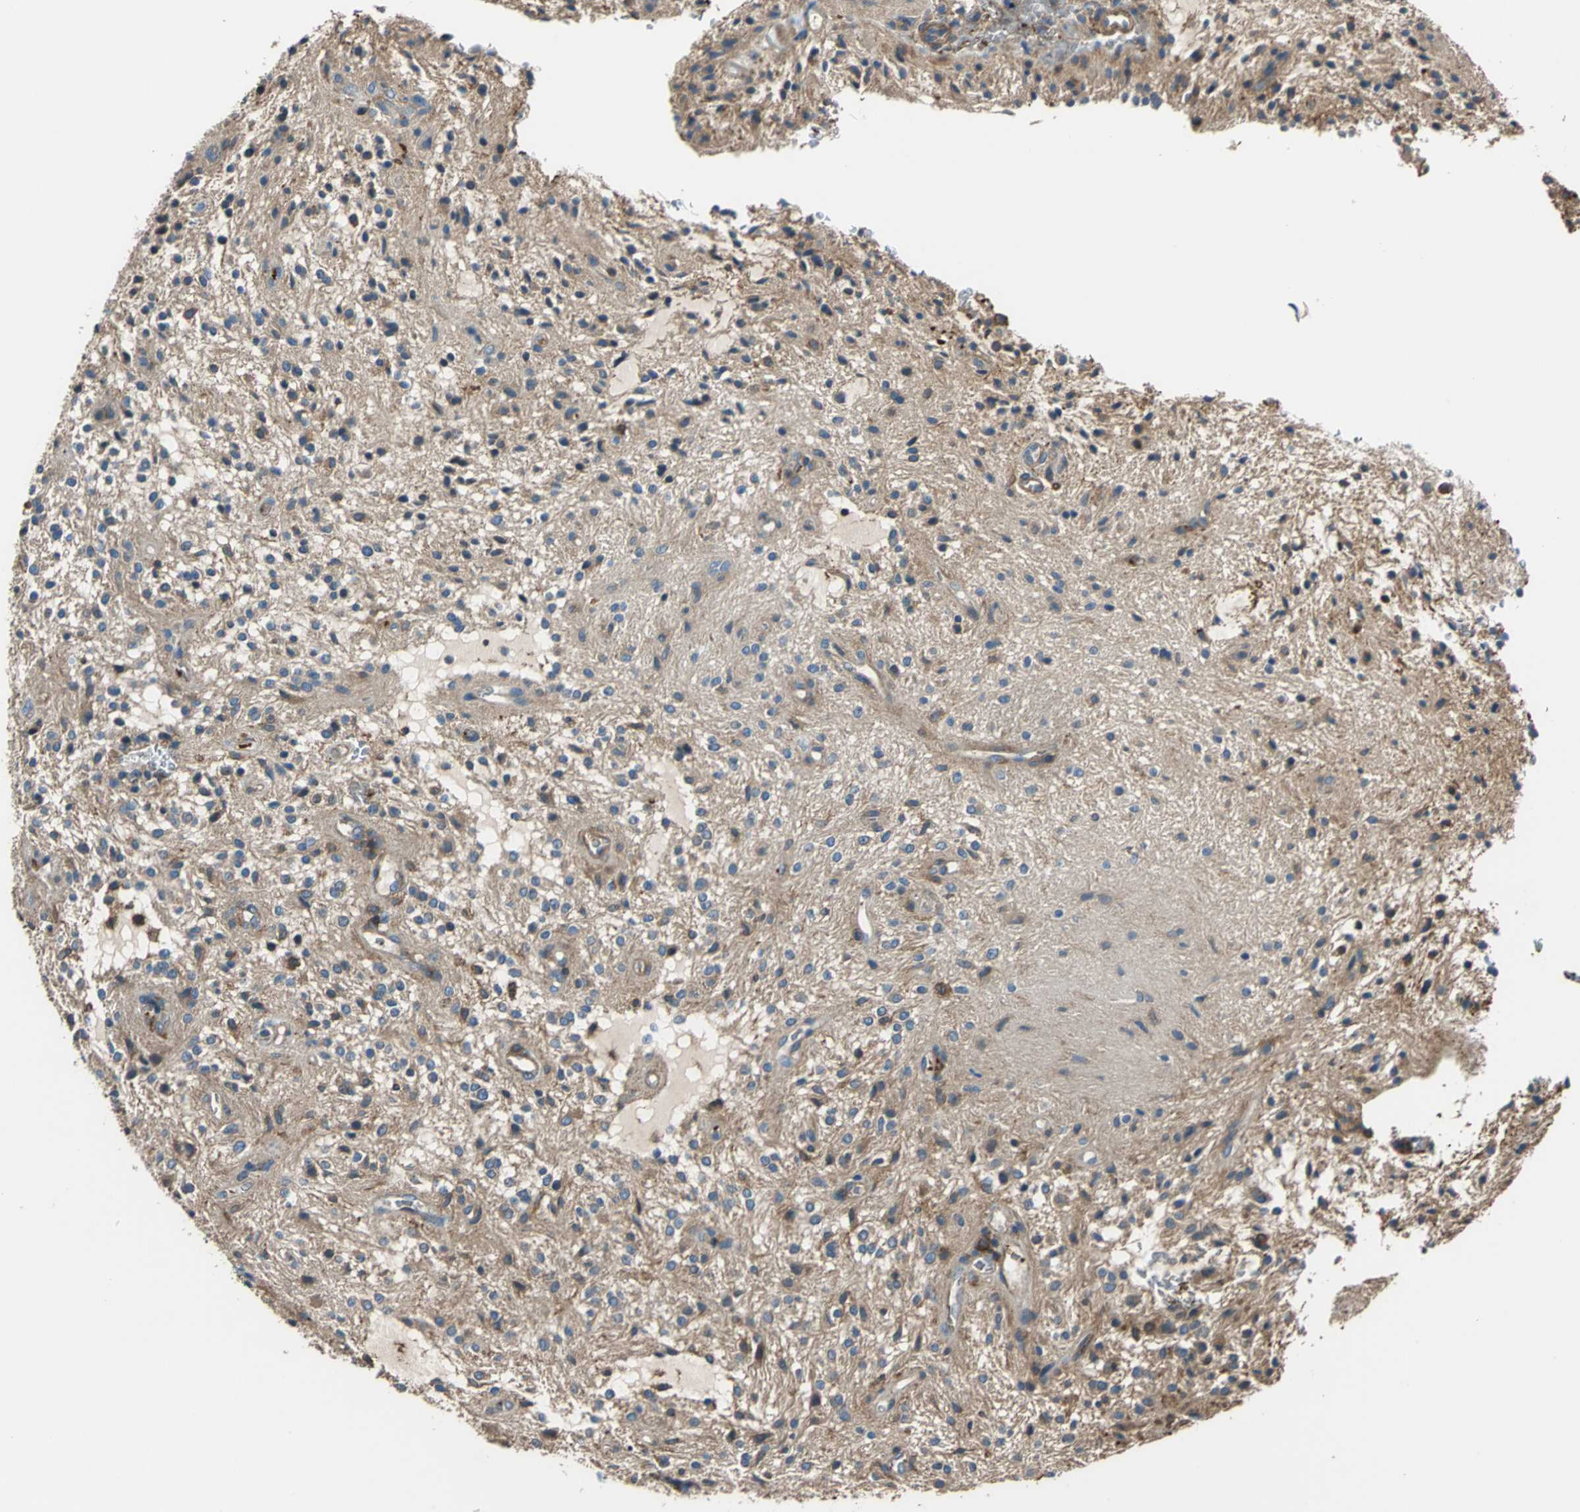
{"staining": {"intensity": "moderate", "quantity": ">75%", "location": "cytoplasmic/membranous"}, "tissue": "glioma", "cell_type": "Tumor cells", "image_type": "cancer", "snomed": [{"axis": "morphology", "description": "Glioma, malignant, NOS"}, {"axis": "topography", "description": "Cerebellum"}], "caption": "The image reveals staining of glioma (malignant), revealing moderate cytoplasmic/membranous protein positivity (brown color) within tumor cells.", "gene": "PARVA", "patient": {"sex": "female", "age": 10}}